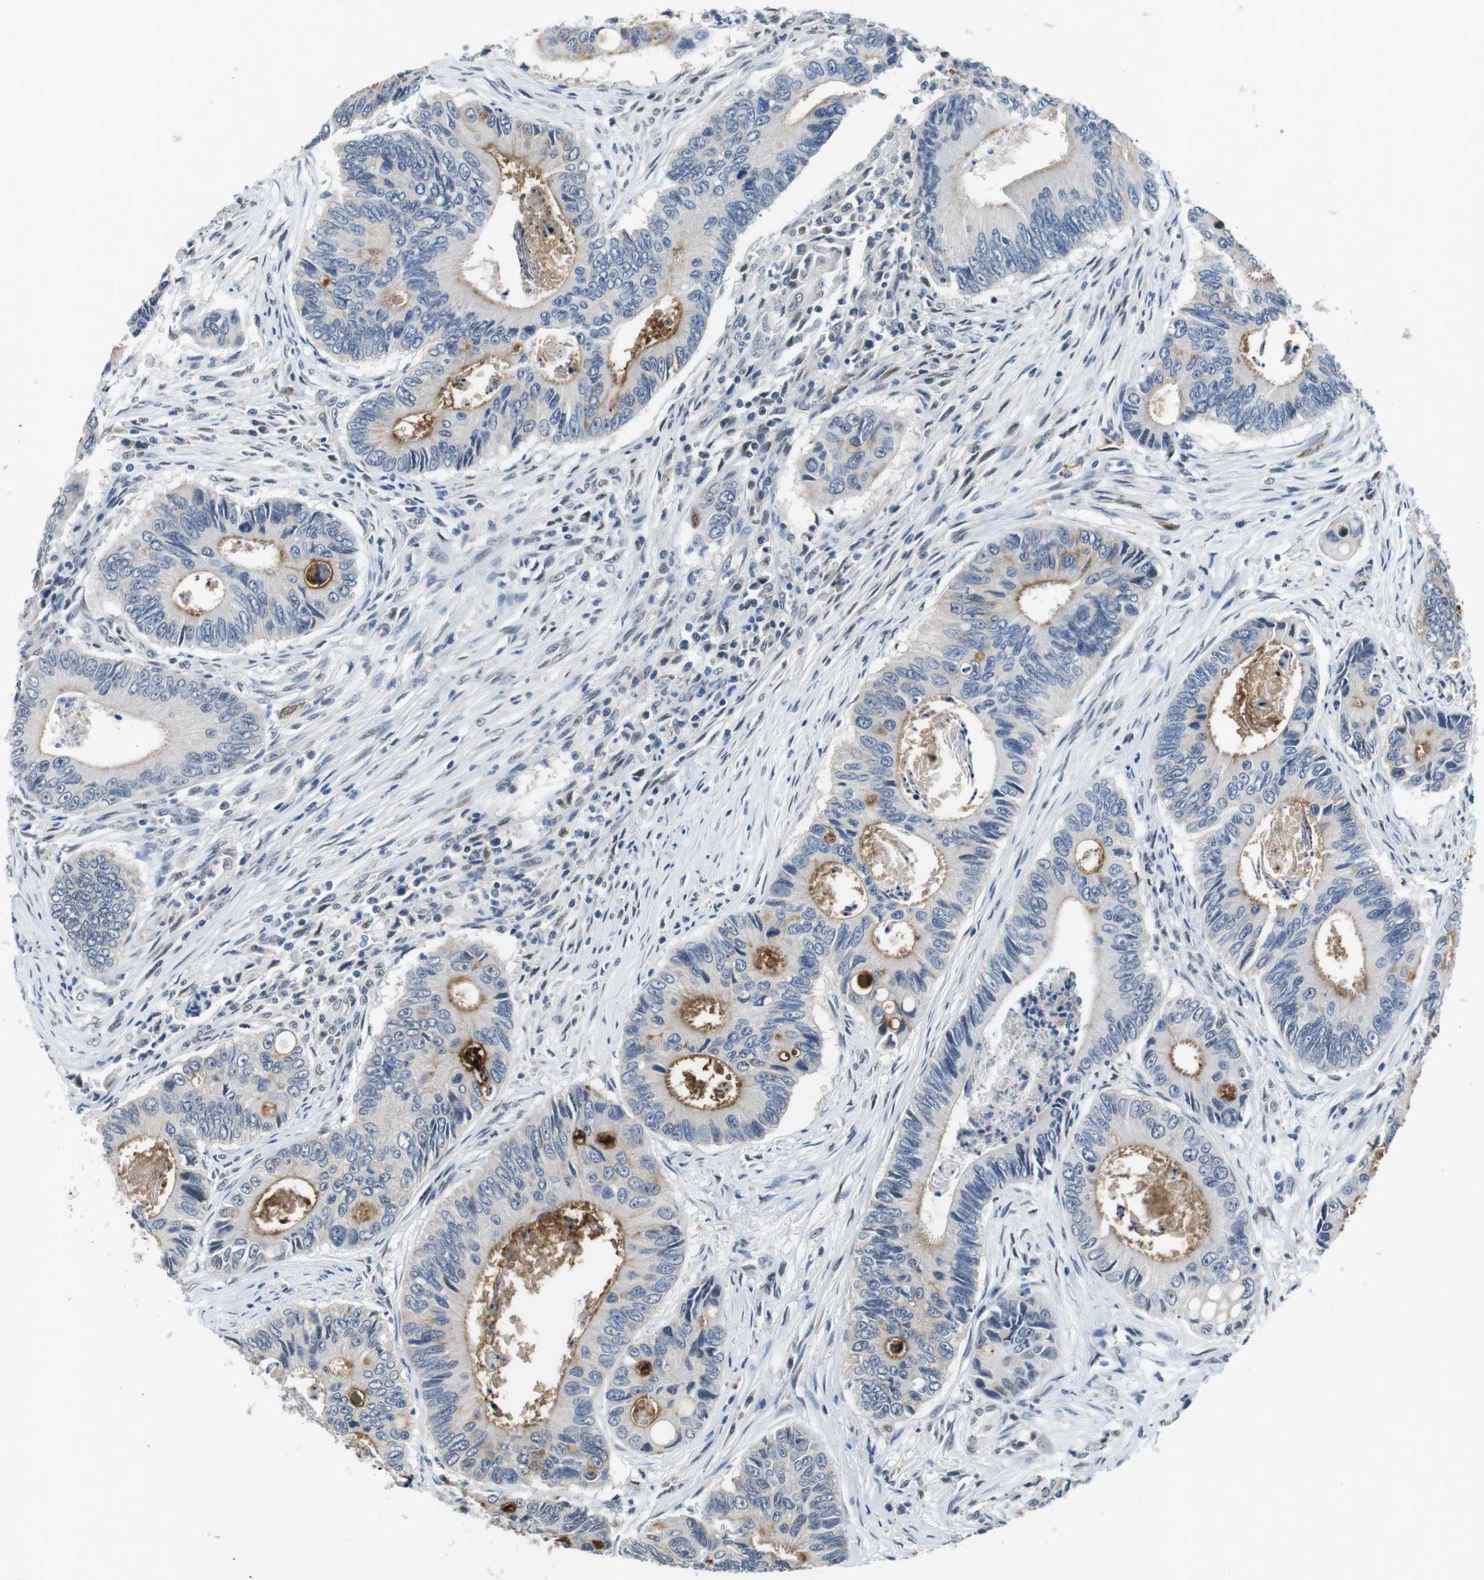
{"staining": {"intensity": "moderate", "quantity": "<25%", "location": "cytoplasmic/membranous"}, "tissue": "colorectal cancer", "cell_type": "Tumor cells", "image_type": "cancer", "snomed": [{"axis": "morphology", "description": "Inflammation, NOS"}, {"axis": "morphology", "description": "Adenocarcinoma, NOS"}, {"axis": "topography", "description": "Colon"}], "caption": "Adenocarcinoma (colorectal) was stained to show a protein in brown. There is low levels of moderate cytoplasmic/membranous staining in approximately <25% of tumor cells.", "gene": "CD163L1", "patient": {"sex": "male", "age": 72}}